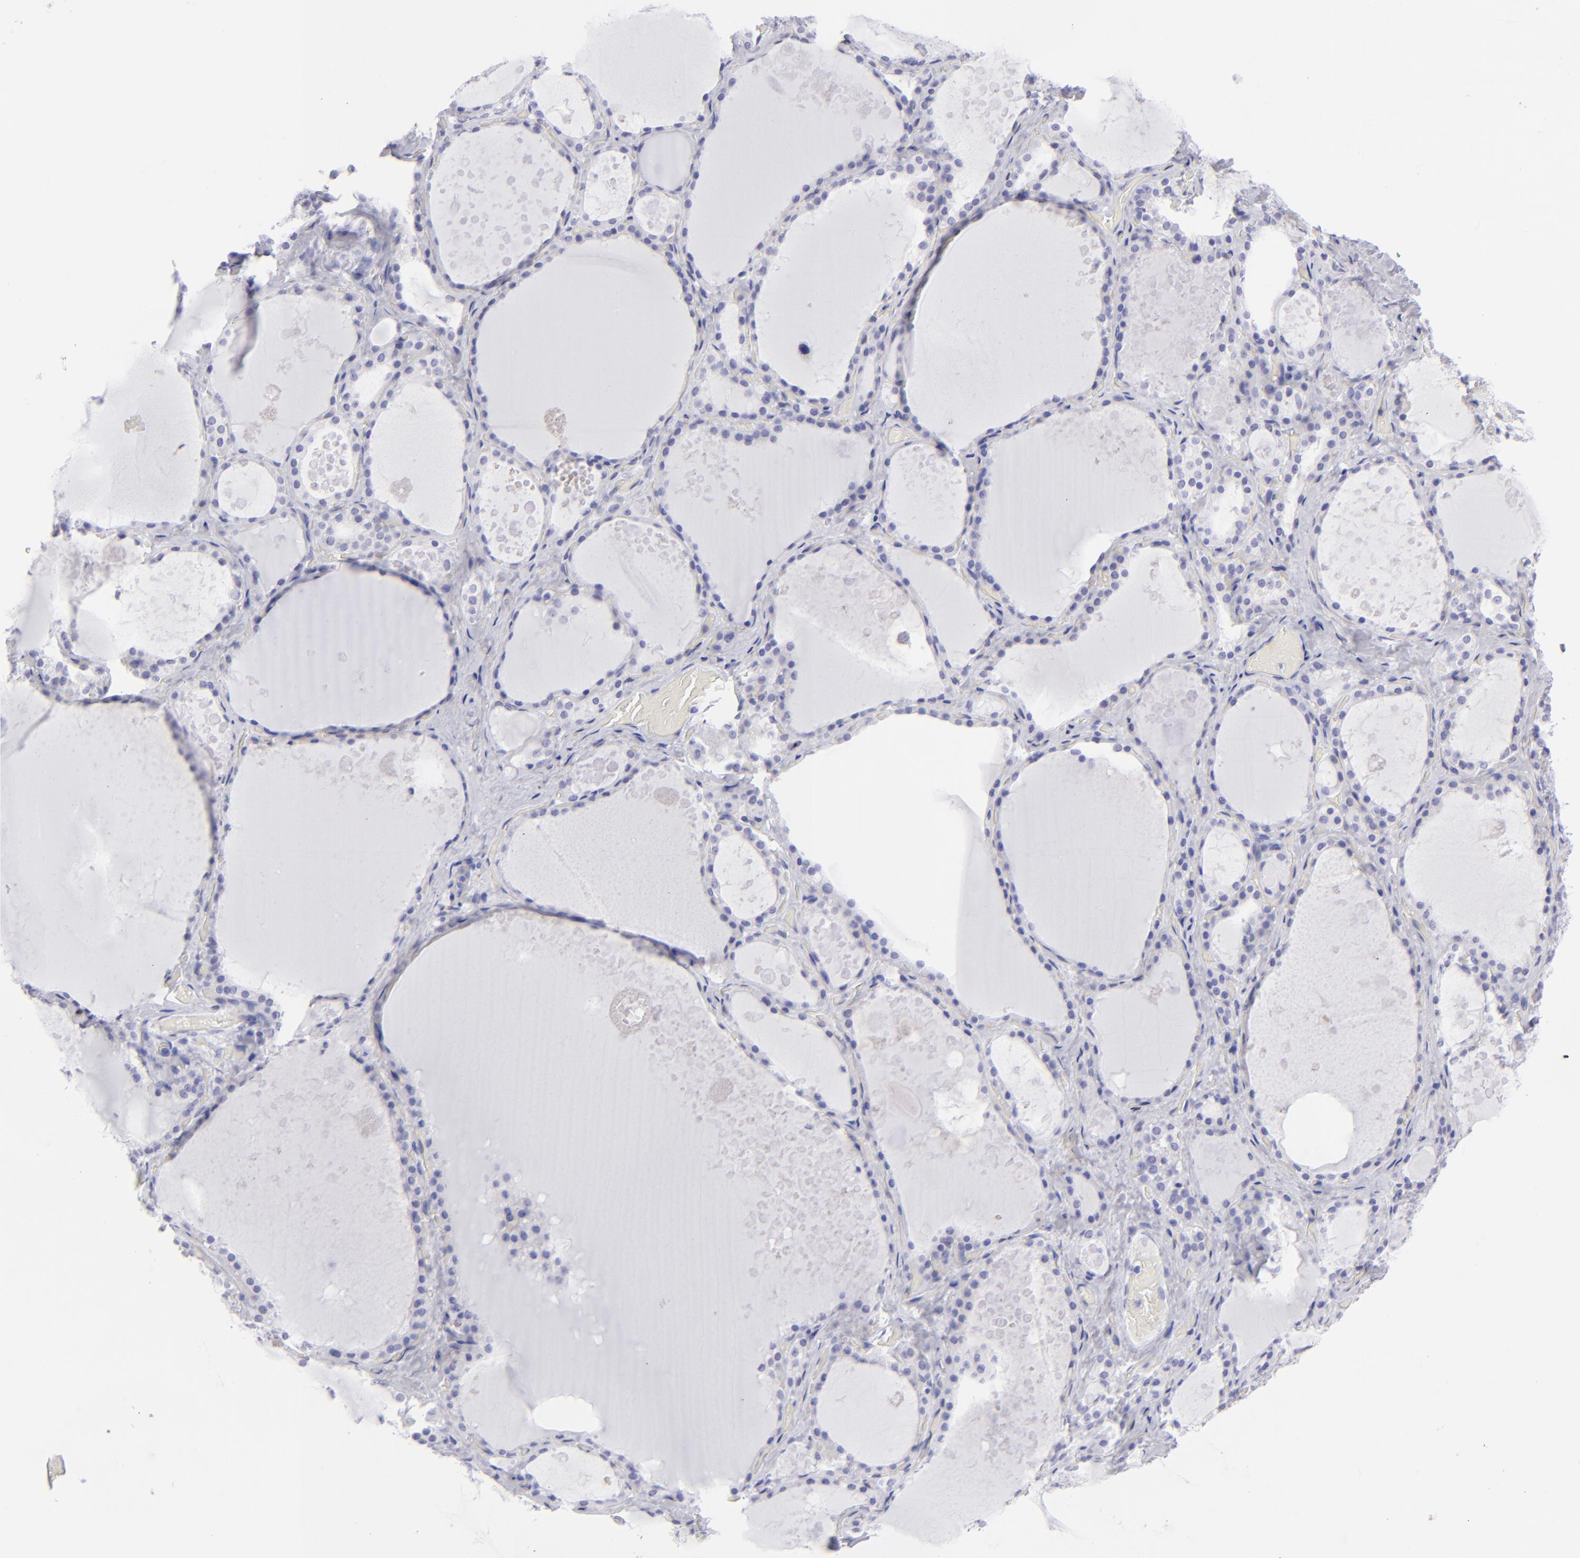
{"staining": {"intensity": "negative", "quantity": "none", "location": "none"}, "tissue": "thyroid gland", "cell_type": "Glandular cells", "image_type": "normal", "snomed": [{"axis": "morphology", "description": "Normal tissue, NOS"}, {"axis": "topography", "description": "Thyroid gland"}], "caption": "IHC micrograph of unremarkable thyroid gland: thyroid gland stained with DAB displays no significant protein expression in glandular cells.", "gene": "MITF", "patient": {"sex": "male", "age": 61}}